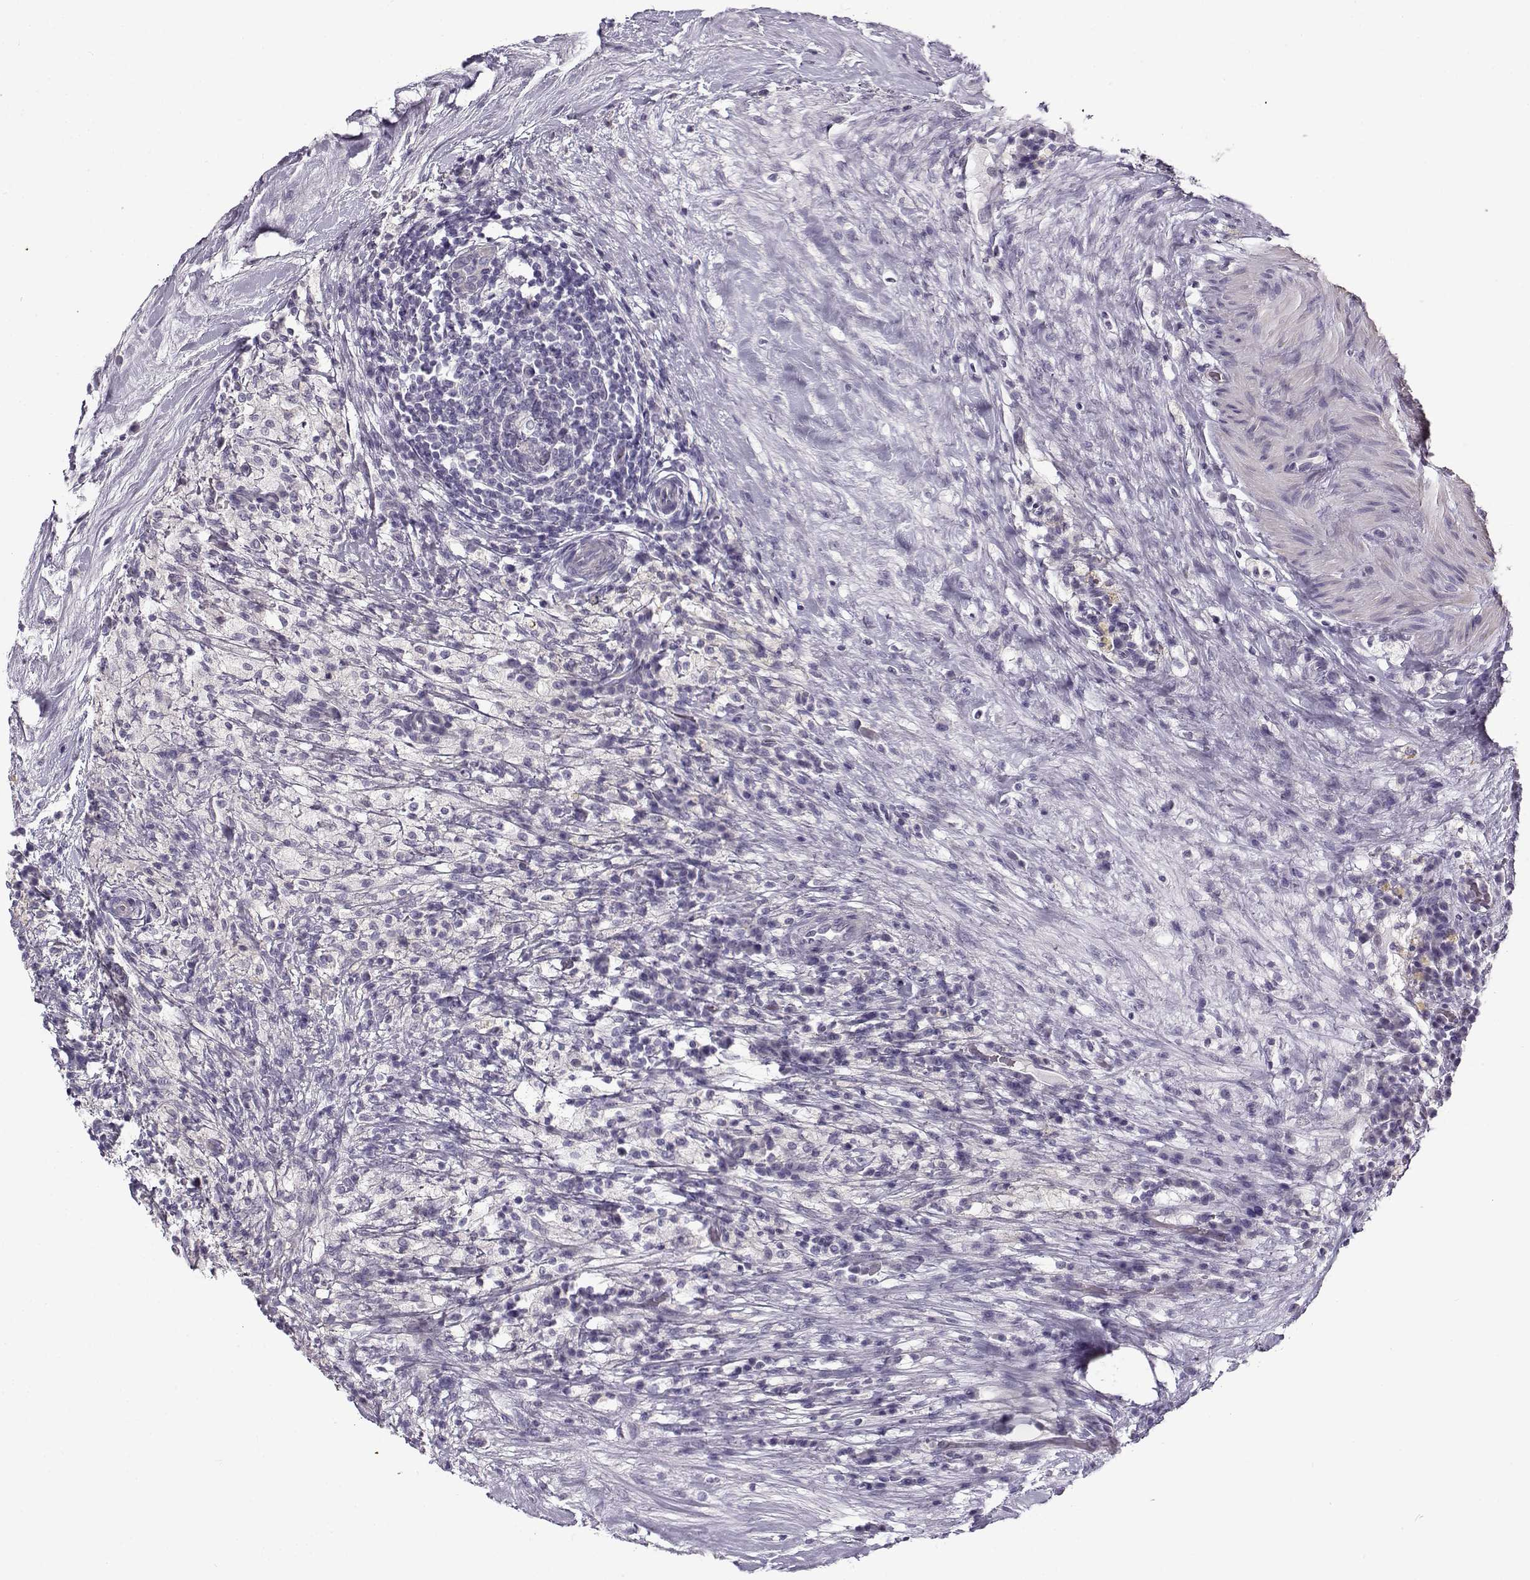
{"staining": {"intensity": "negative", "quantity": "none", "location": "none"}, "tissue": "testis cancer", "cell_type": "Tumor cells", "image_type": "cancer", "snomed": [{"axis": "morphology", "description": "Necrosis, NOS"}, {"axis": "morphology", "description": "Carcinoma, Embryonal, NOS"}, {"axis": "topography", "description": "Testis"}], "caption": "Testis cancer was stained to show a protein in brown. There is no significant staining in tumor cells. (IHC, brightfield microscopy, high magnification).", "gene": "TEX55", "patient": {"sex": "male", "age": 19}}